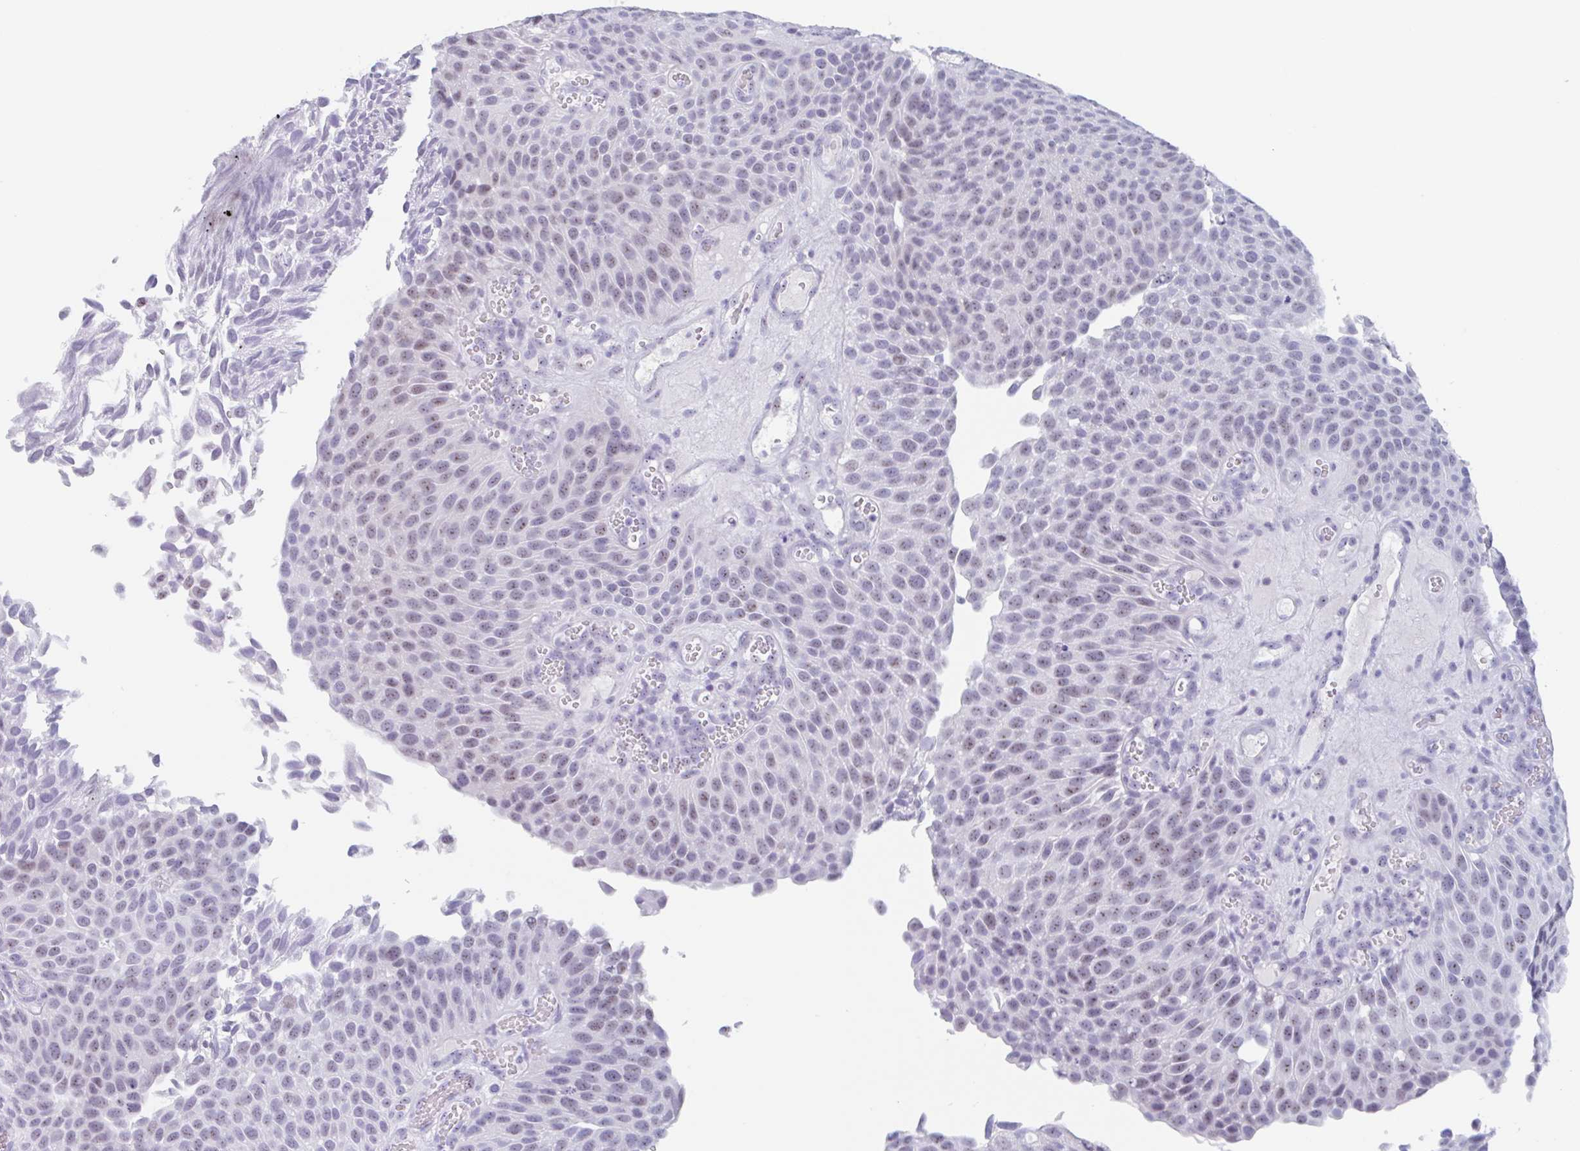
{"staining": {"intensity": "weak", "quantity": "25%-75%", "location": "nuclear"}, "tissue": "urothelial cancer", "cell_type": "Tumor cells", "image_type": "cancer", "snomed": [{"axis": "morphology", "description": "Urothelial carcinoma, Low grade"}, {"axis": "topography", "description": "Urinary bladder"}], "caption": "This micrograph shows immunohistochemistry staining of human urothelial cancer, with low weak nuclear positivity in approximately 25%-75% of tumor cells.", "gene": "LENG9", "patient": {"sex": "male", "age": 89}}